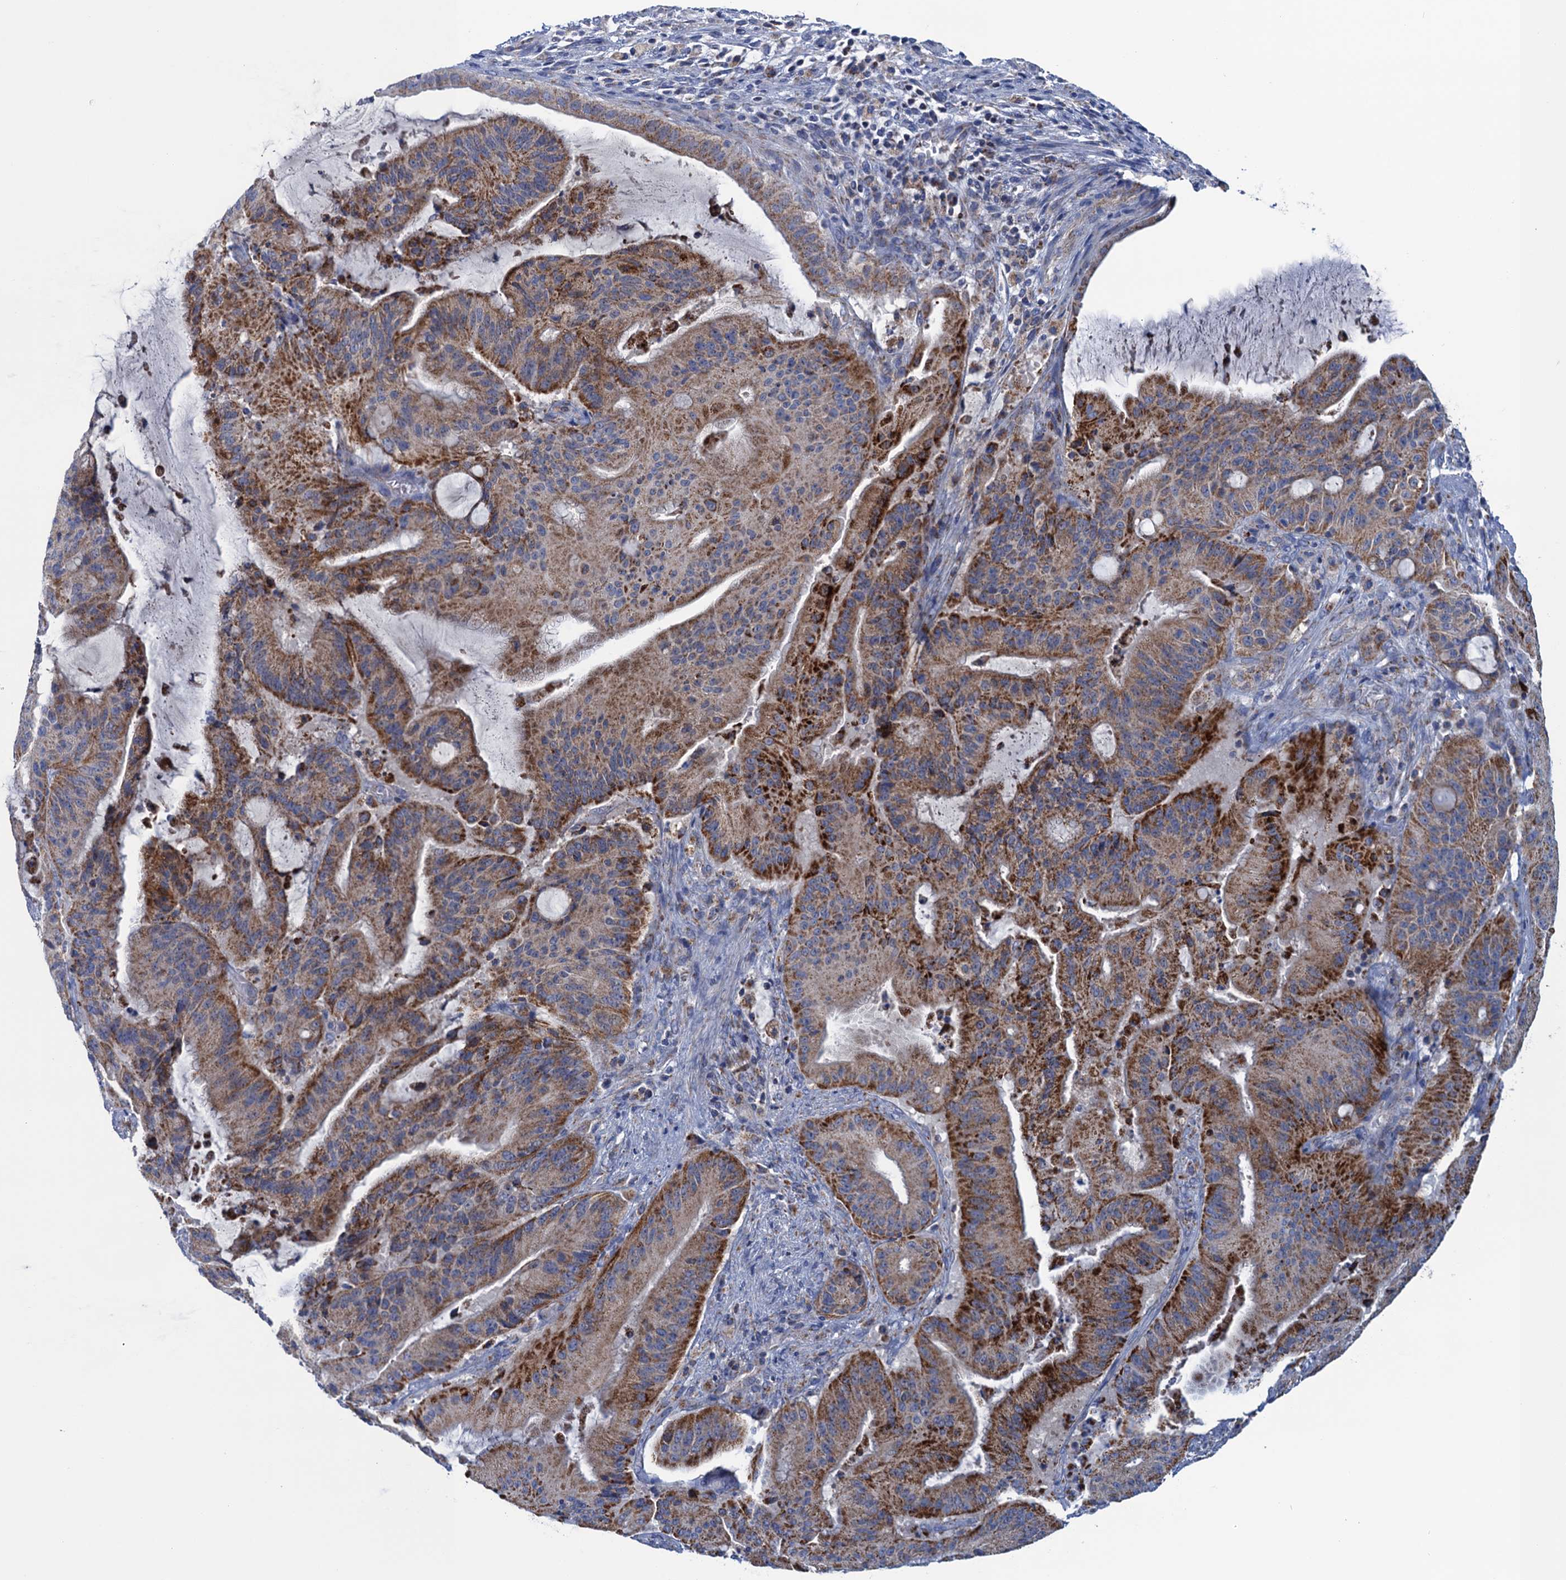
{"staining": {"intensity": "strong", "quantity": ">75%", "location": "cytoplasmic/membranous"}, "tissue": "liver cancer", "cell_type": "Tumor cells", "image_type": "cancer", "snomed": [{"axis": "morphology", "description": "Normal tissue, NOS"}, {"axis": "morphology", "description": "Cholangiocarcinoma"}, {"axis": "topography", "description": "Liver"}, {"axis": "topography", "description": "Peripheral nerve tissue"}], "caption": "A histopathology image showing strong cytoplasmic/membranous staining in about >75% of tumor cells in liver cholangiocarcinoma, as visualized by brown immunohistochemical staining.", "gene": "GTPBP3", "patient": {"sex": "female", "age": 73}}